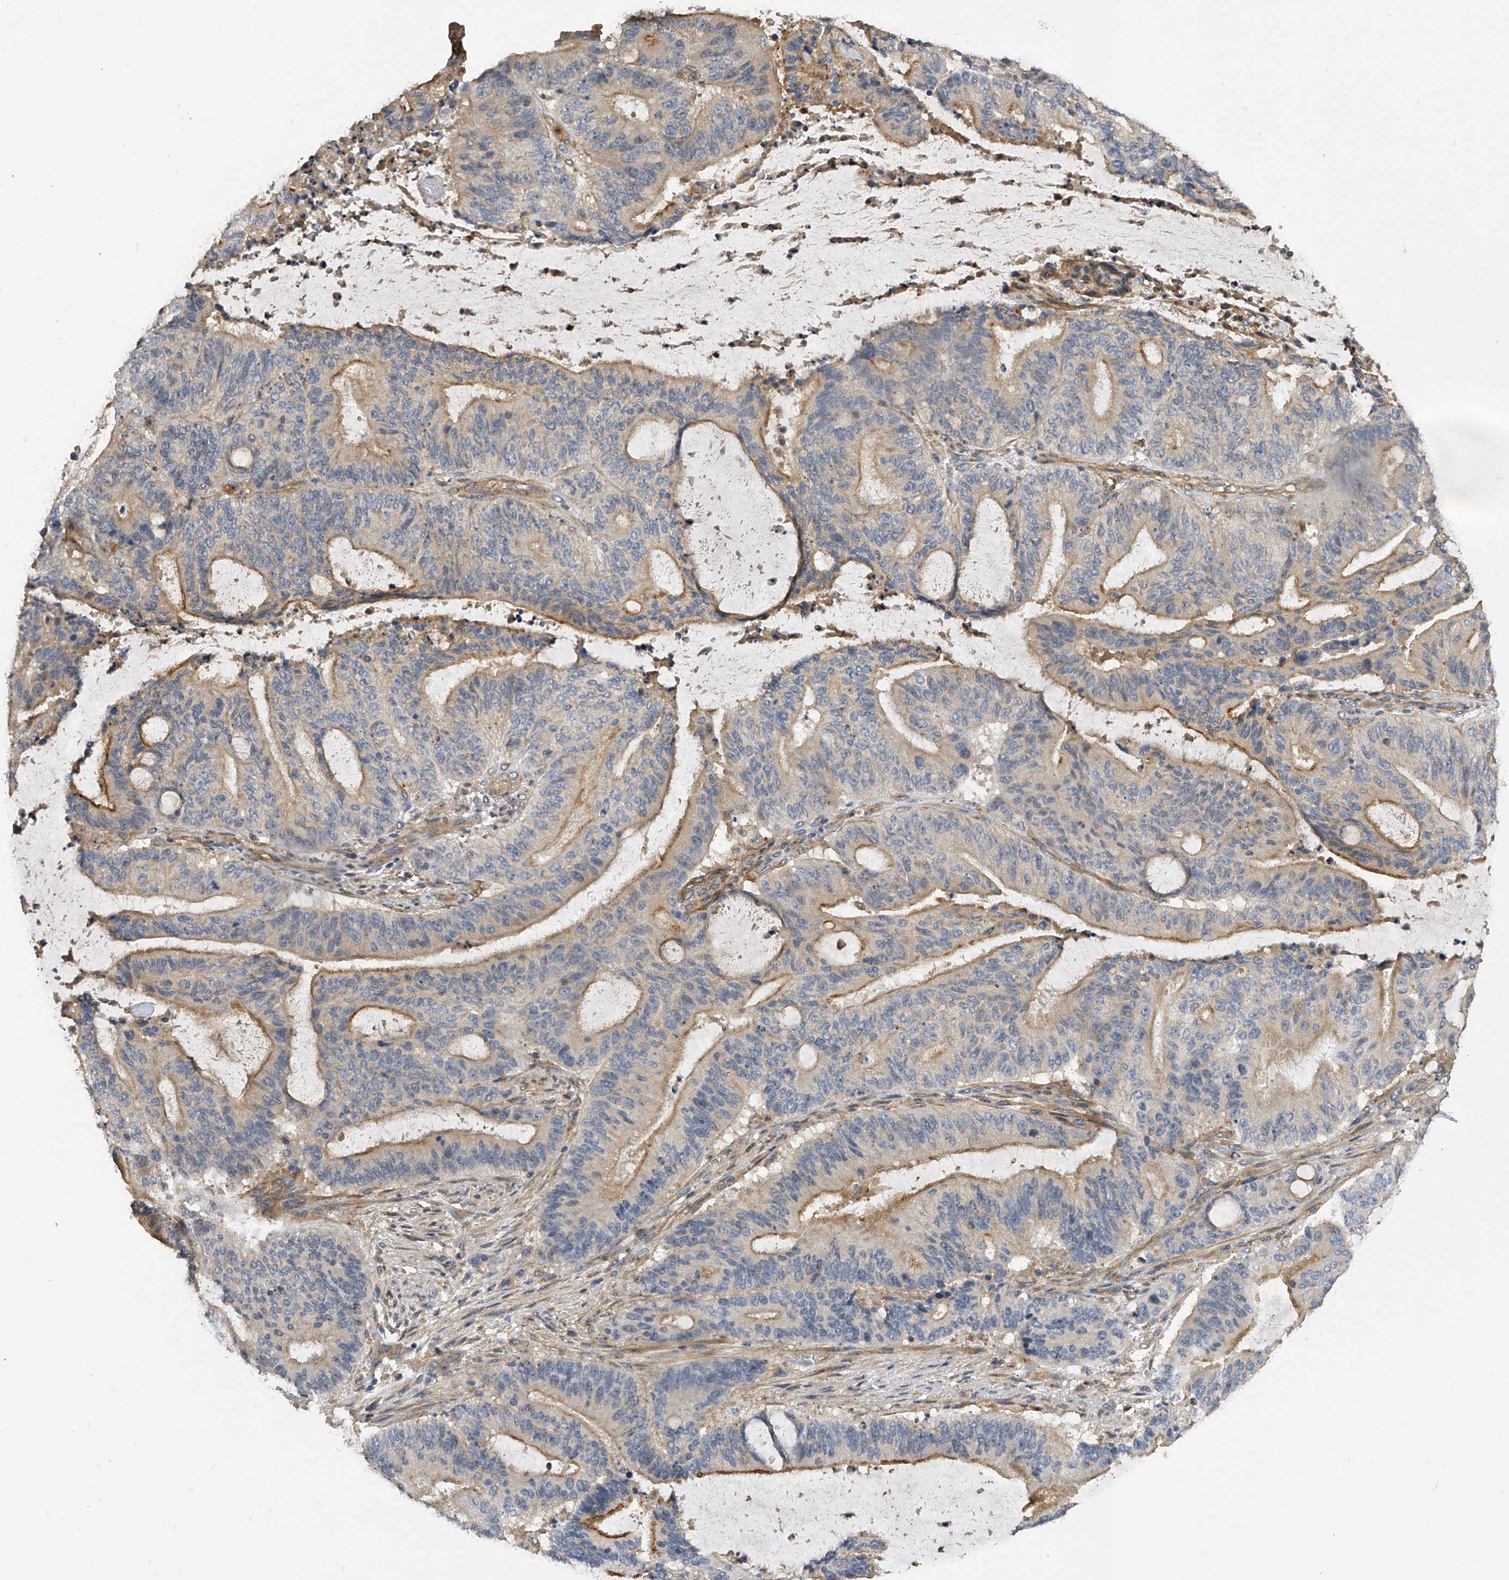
{"staining": {"intensity": "weak", "quantity": "25%-75%", "location": "cytoplasmic/membranous"}, "tissue": "liver cancer", "cell_type": "Tumor cells", "image_type": "cancer", "snomed": [{"axis": "morphology", "description": "Normal tissue, NOS"}, {"axis": "morphology", "description": "Cholangiocarcinoma"}, {"axis": "topography", "description": "Liver"}, {"axis": "topography", "description": "Peripheral nerve tissue"}], "caption": "Human liver cholangiocarcinoma stained for a protein (brown) exhibits weak cytoplasmic/membranous positive staining in approximately 25%-75% of tumor cells.", "gene": "PTPRA", "patient": {"sex": "female", "age": 73}}